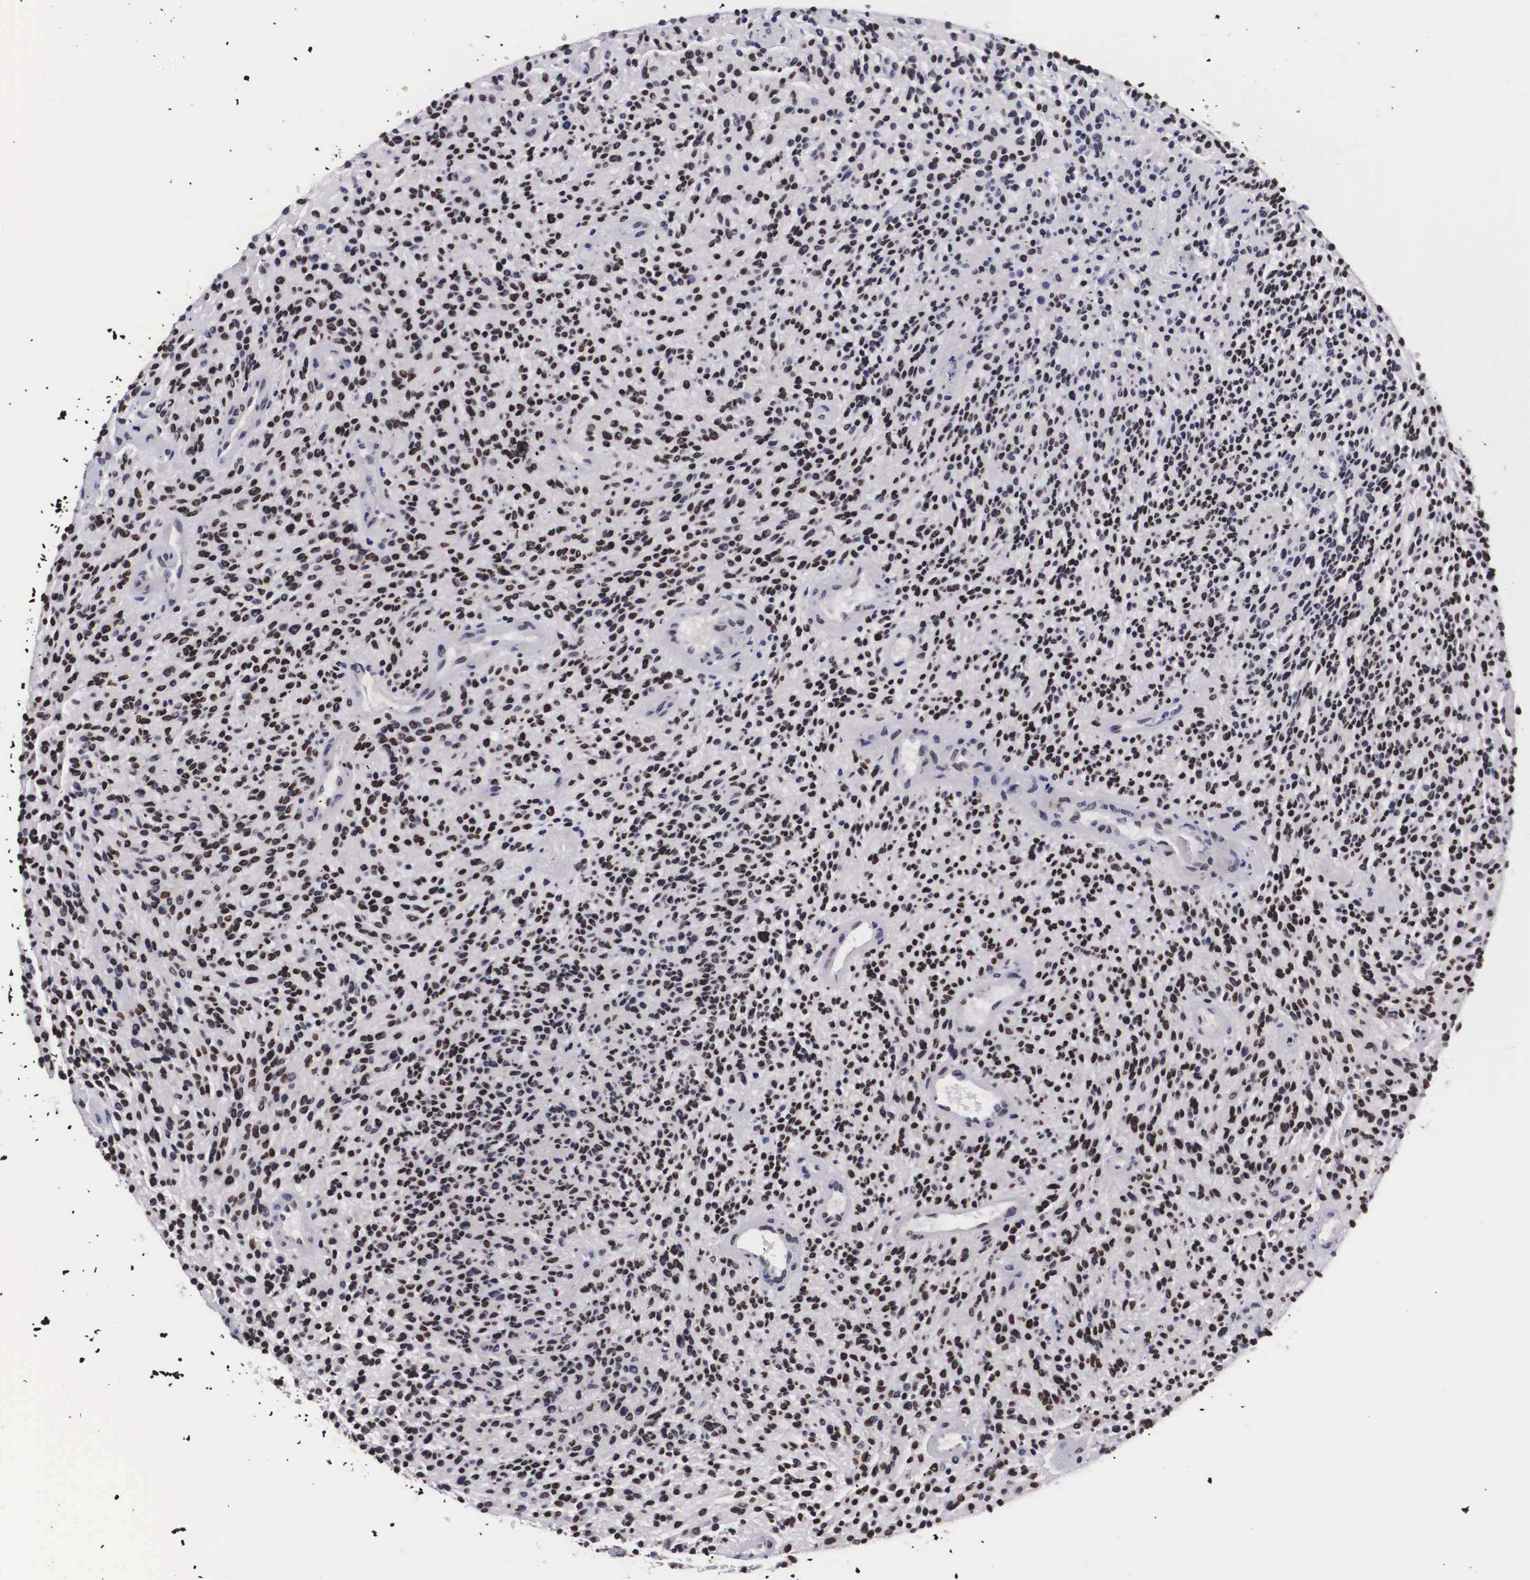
{"staining": {"intensity": "strong", "quantity": ">75%", "location": "nuclear"}, "tissue": "glioma", "cell_type": "Tumor cells", "image_type": "cancer", "snomed": [{"axis": "morphology", "description": "Glioma, malignant, High grade"}, {"axis": "topography", "description": "Brain"}], "caption": "This image shows IHC staining of malignant glioma (high-grade), with high strong nuclear expression in approximately >75% of tumor cells.", "gene": "KHDRBS3", "patient": {"sex": "female", "age": 13}}